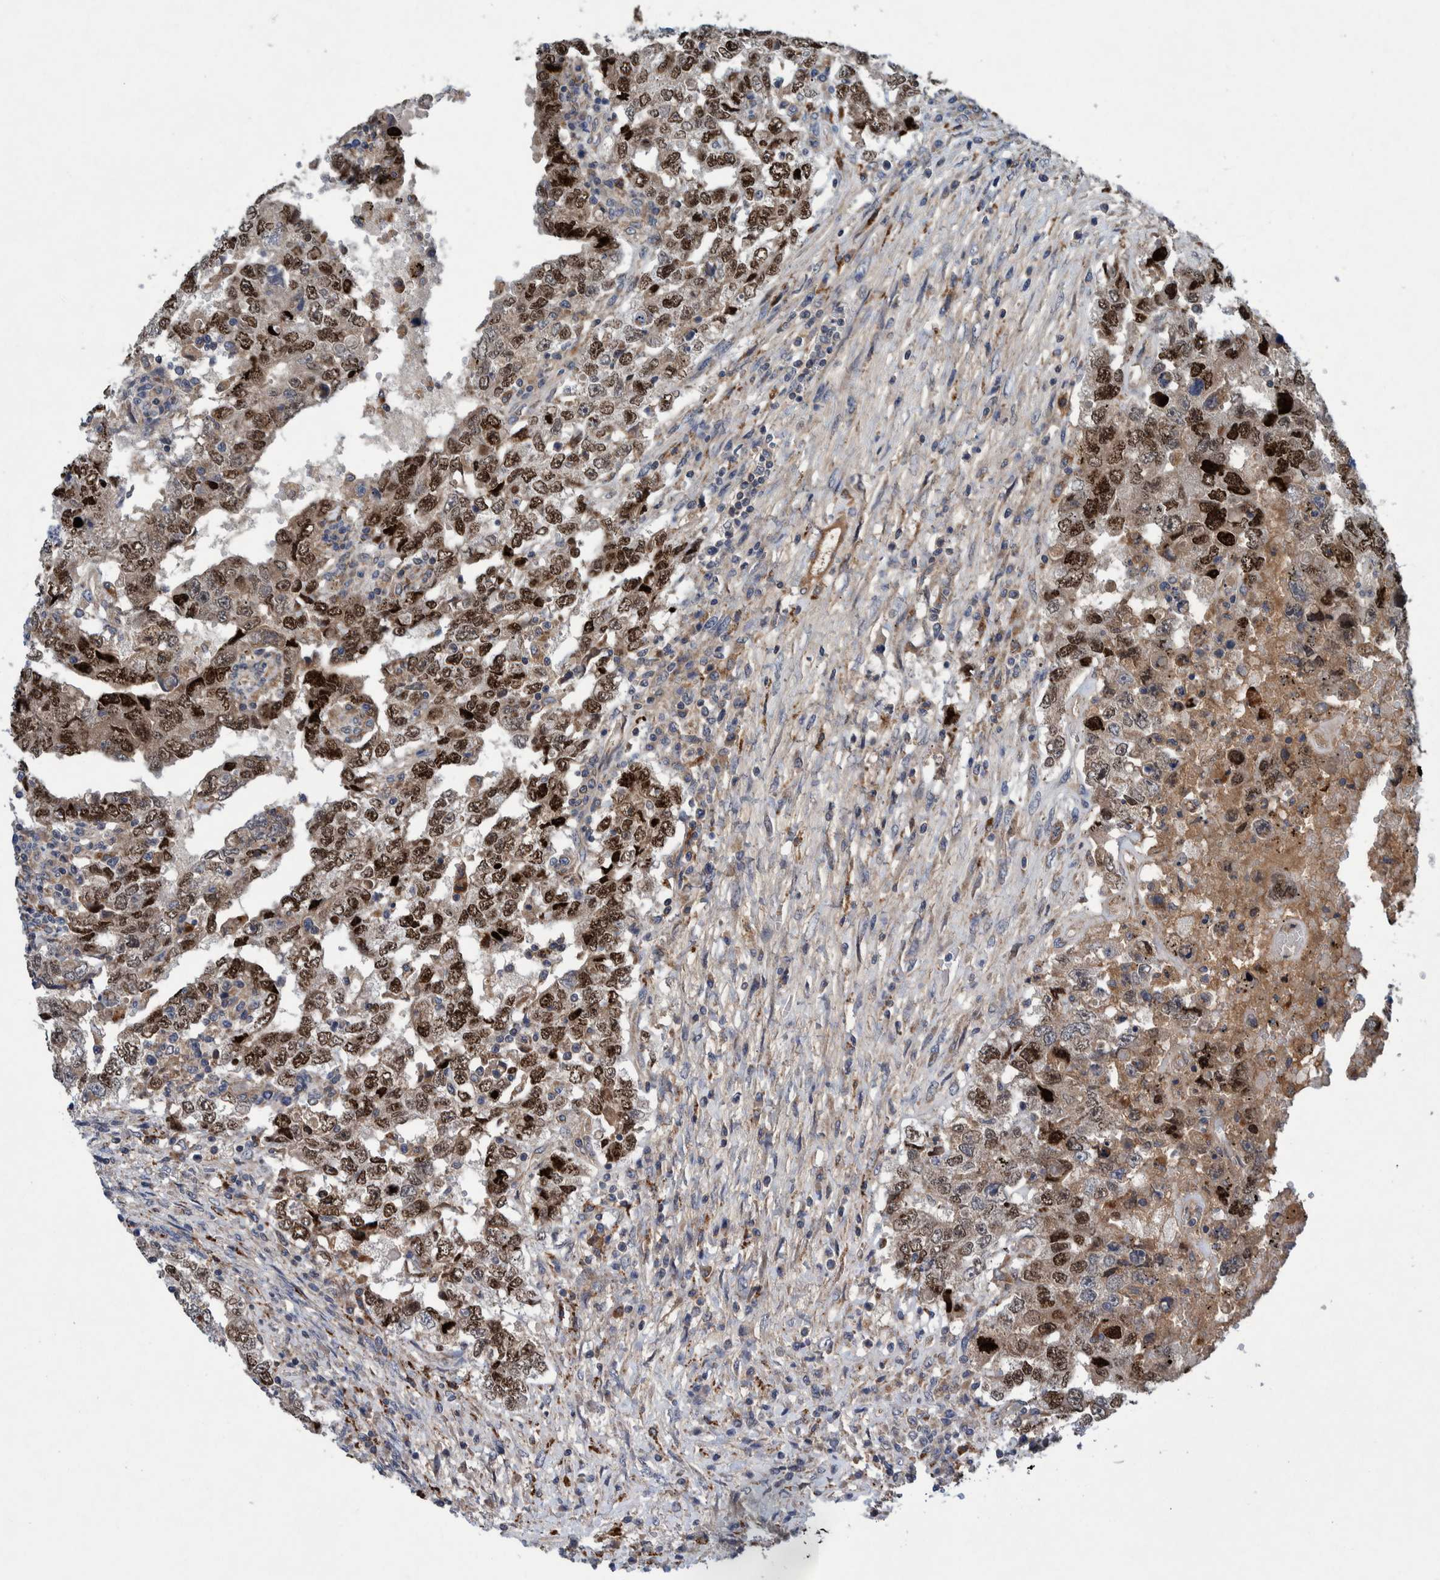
{"staining": {"intensity": "strong", "quantity": ">75%", "location": "cytoplasmic/membranous,nuclear"}, "tissue": "testis cancer", "cell_type": "Tumor cells", "image_type": "cancer", "snomed": [{"axis": "morphology", "description": "Carcinoma, Embryonal, NOS"}, {"axis": "topography", "description": "Testis"}], "caption": "A brown stain highlights strong cytoplasmic/membranous and nuclear staining of a protein in human testis cancer (embryonal carcinoma) tumor cells.", "gene": "ITIH3", "patient": {"sex": "male", "age": 26}}